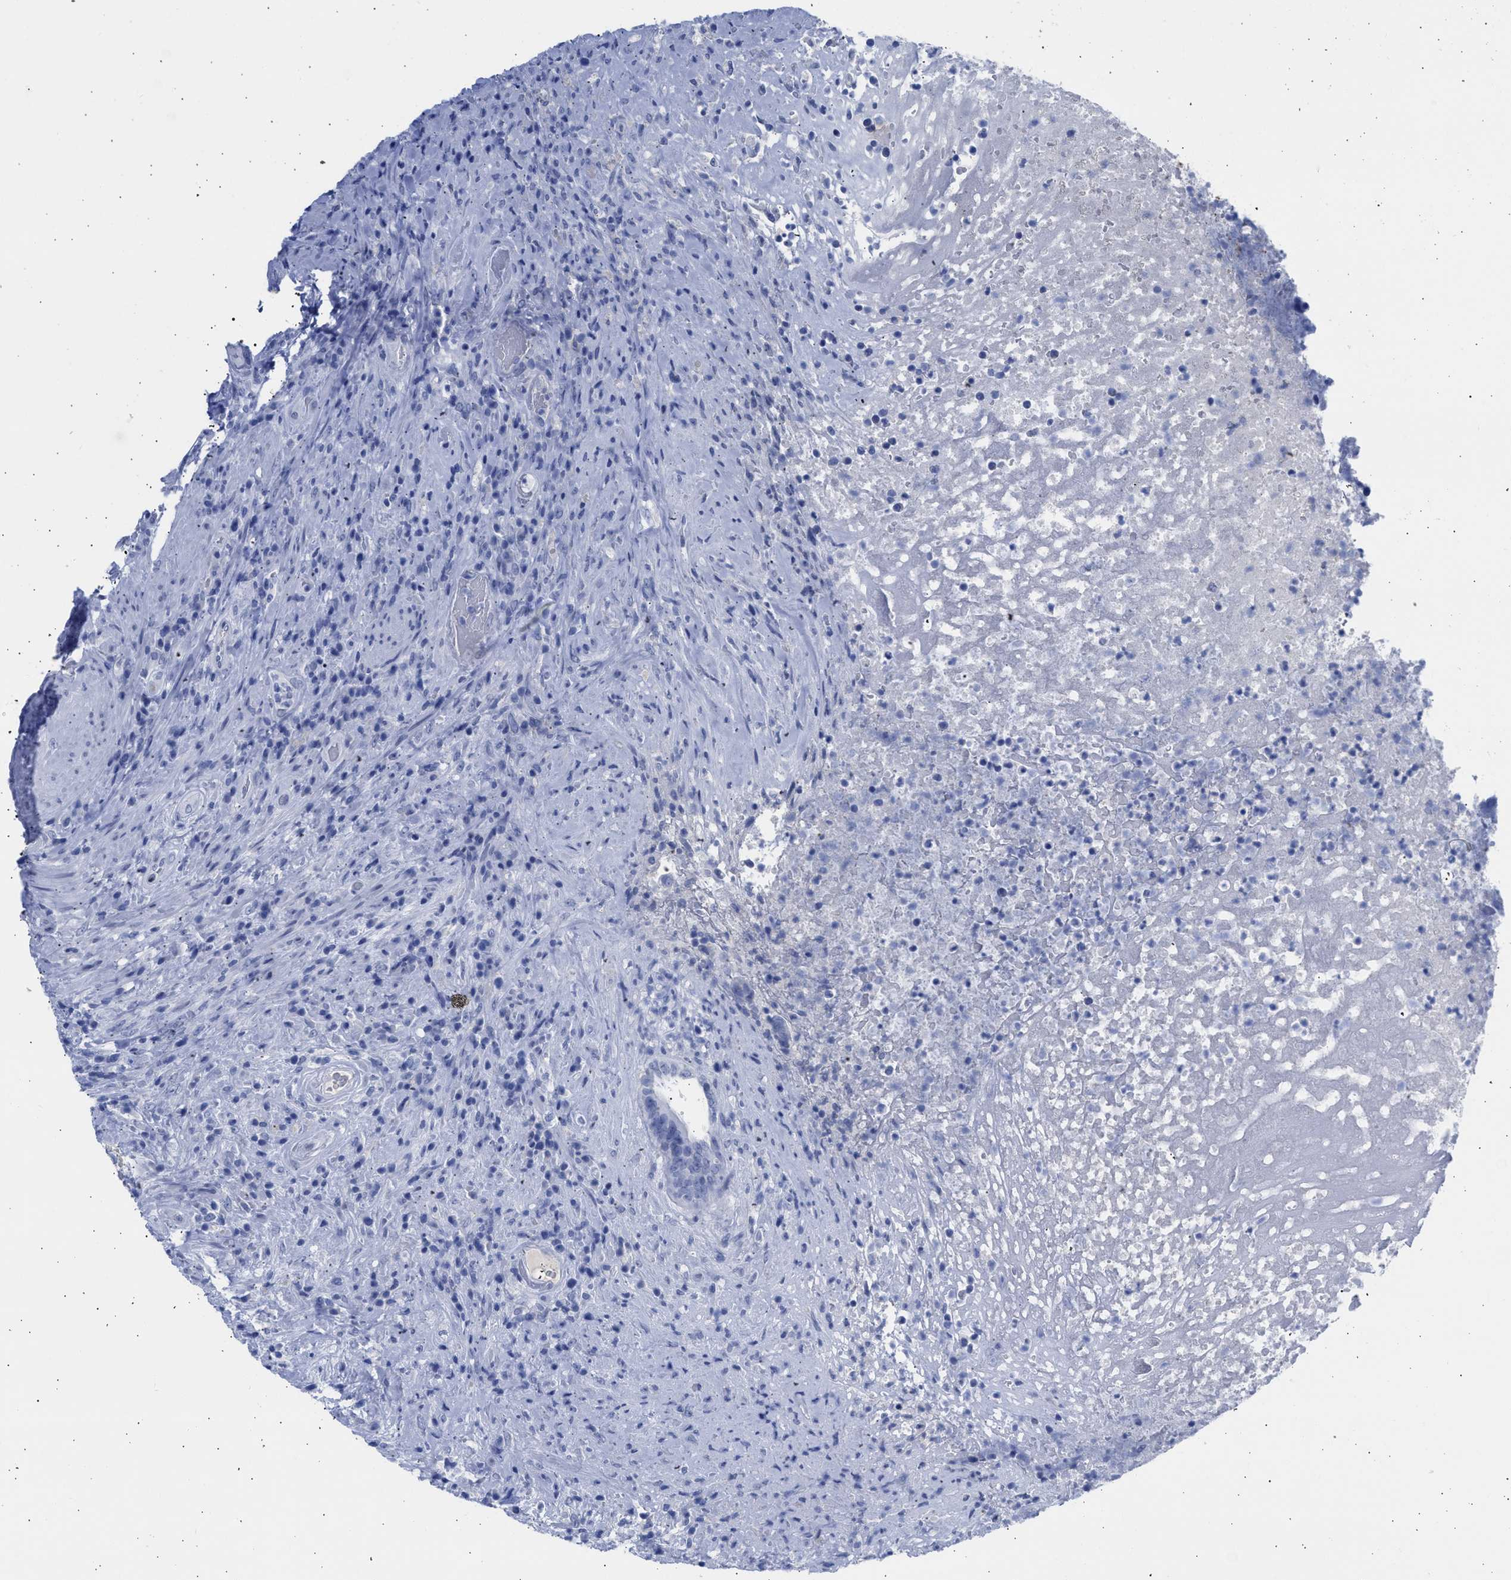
{"staining": {"intensity": "negative", "quantity": "none", "location": "none"}, "tissue": "colorectal cancer", "cell_type": "Tumor cells", "image_type": "cancer", "snomed": [{"axis": "morphology", "description": "Adenocarcinoma, NOS"}, {"axis": "topography", "description": "Rectum"}], "caption": "This is an IHC micrograph of human adenocarcinoma (colorectal). There is no positivity in tumor cells.", "gene": "RSPH1", "patient": {"sex": "male", "age": 72}}